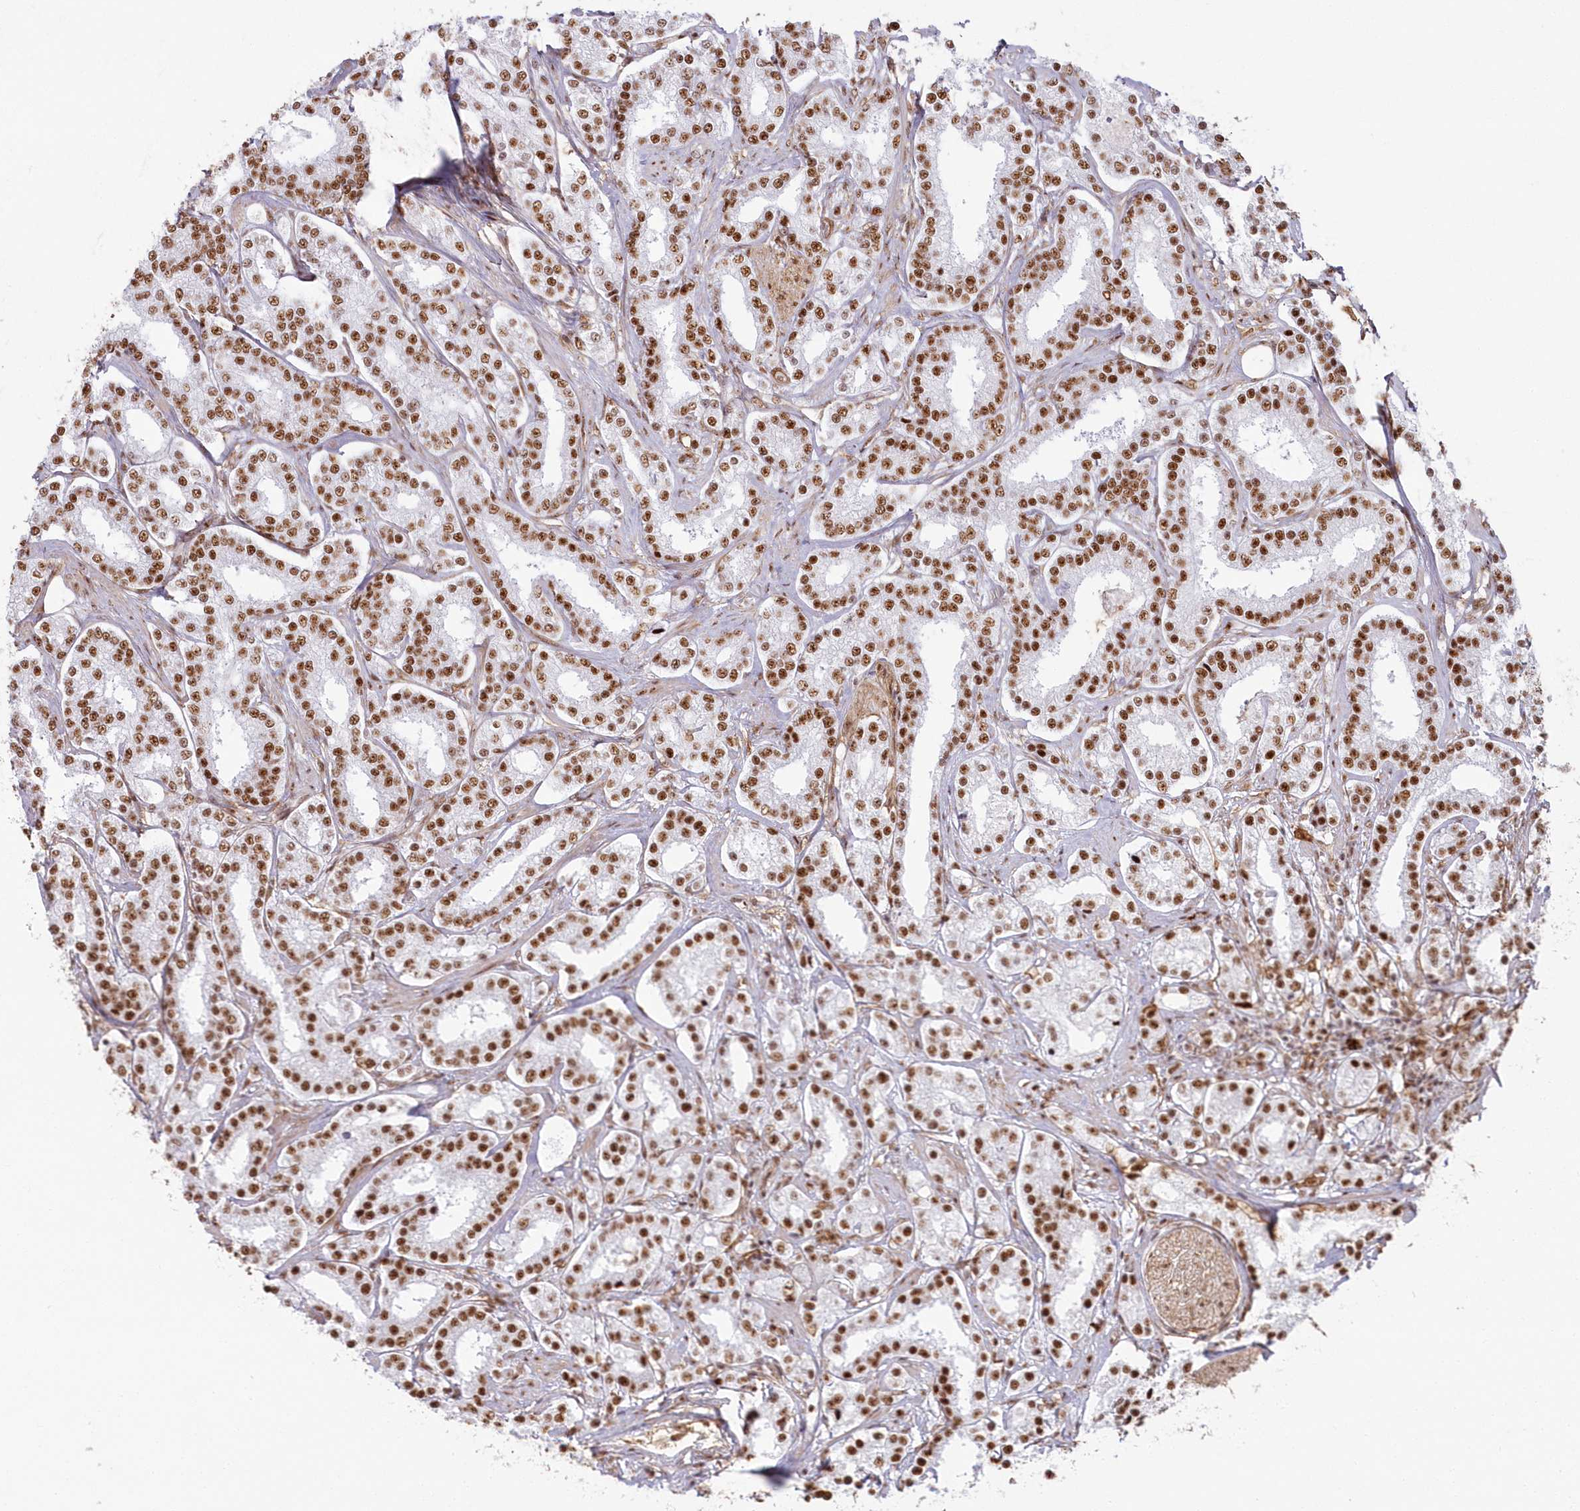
{"staining": {"intensity": "strong", "quantity": ">75%", "location": "nuclear"}, "tissue": "prostate cancer", "cell_type": "Tumor cells", "image_type": "cancer", "snomed": [{"axis": "morphology", "description": "Normal tissue, NOS"}, {"axis": "morphology", "description": "Adenocarcinoma, High grade"}, {"axis": "topography", "description": "Prostate"}], "caption": "Brown immunohistochemical staining in prostate cancer (high-grade adenocarcinoma) demonstrates strong nuclear expression in approximately >75% of tumor cells.", "gene": "DDX46", "patient": {"sex": "male", "age": 83}}